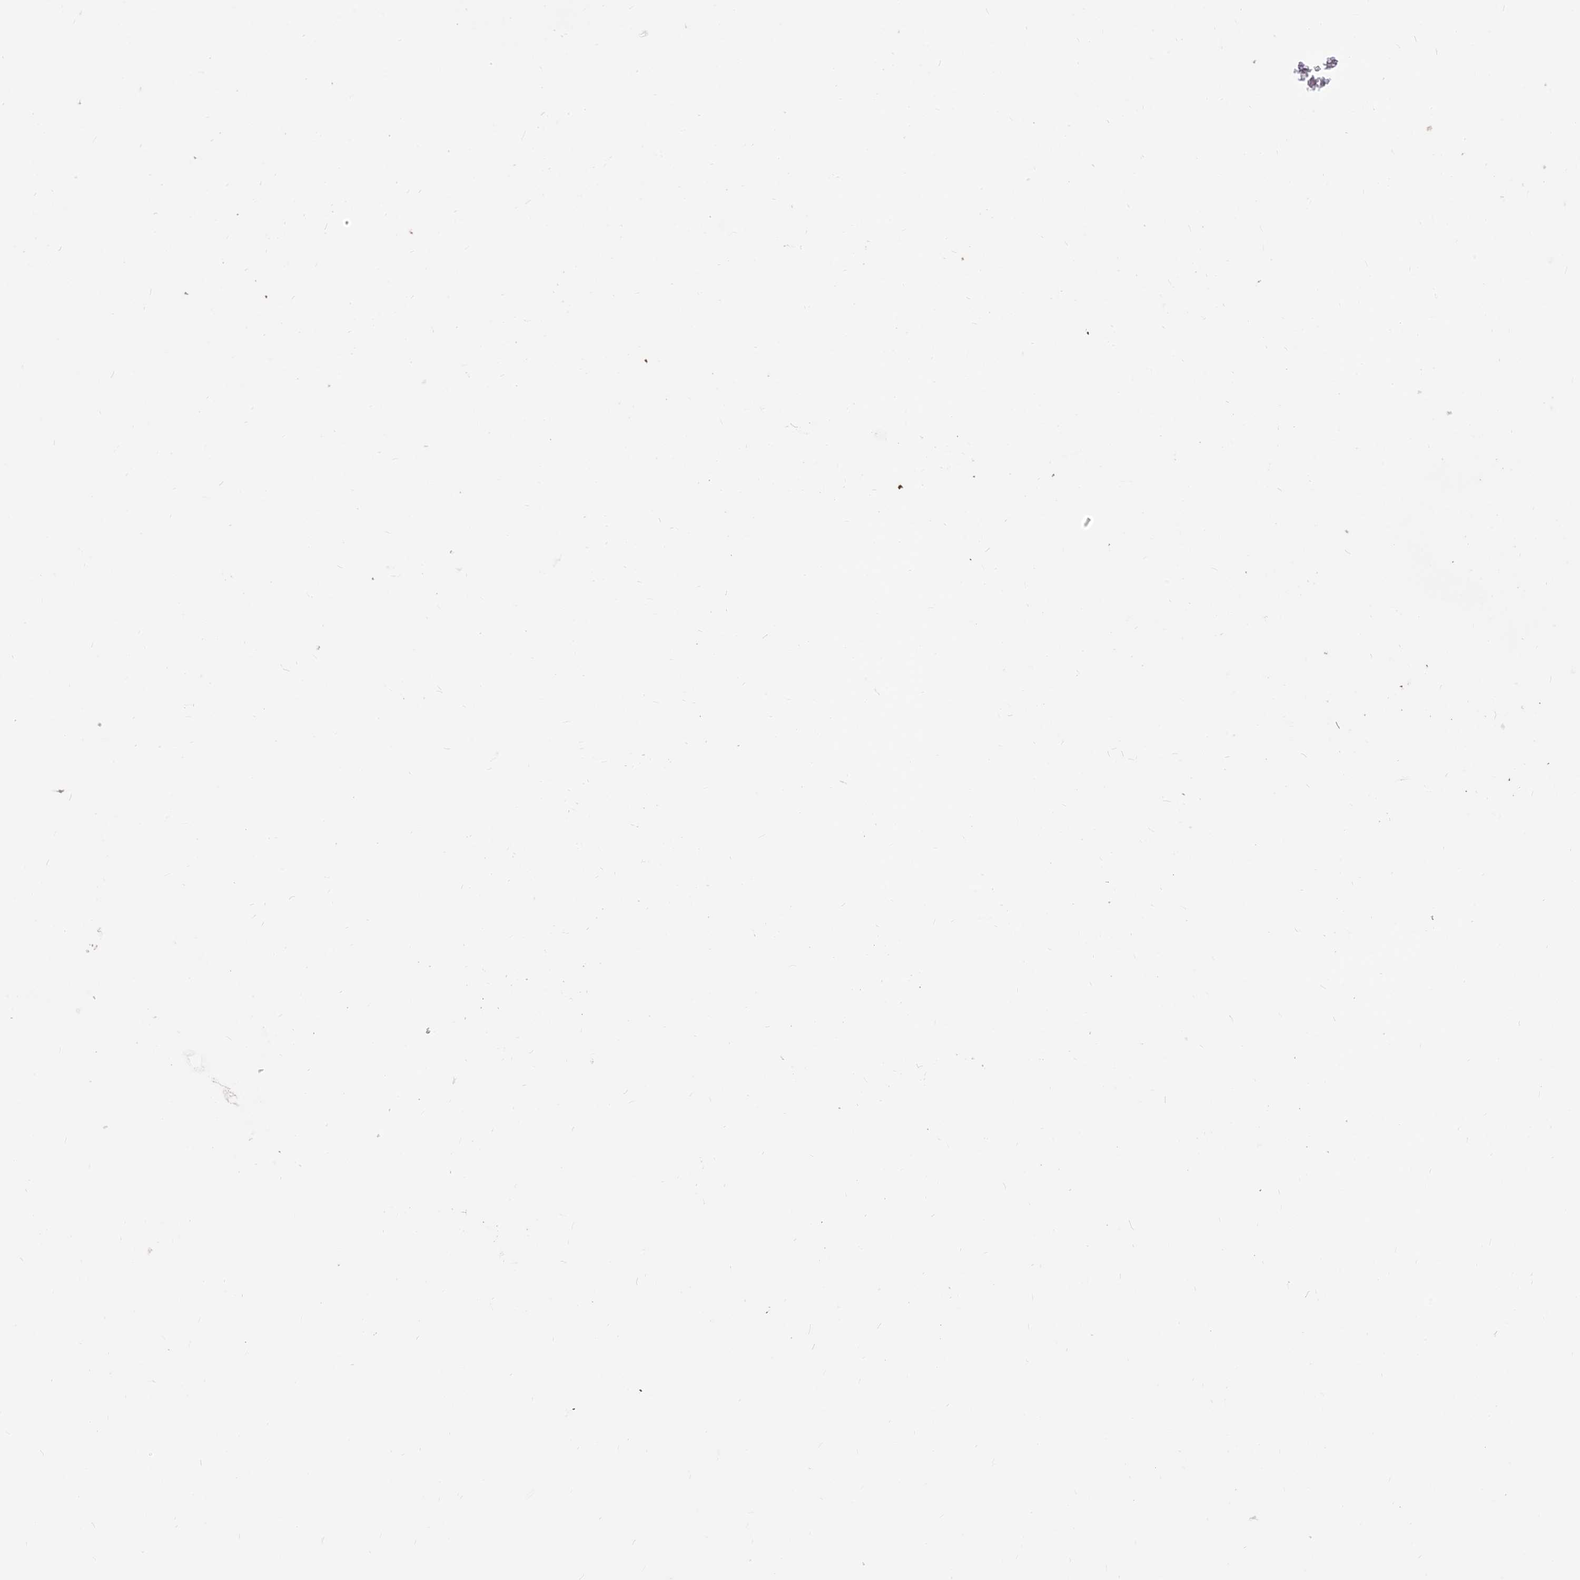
{"staining": {"intensity": "strong", "quantity": "<25%", "location": "cytoplasmic/membranous"}, "tissue": "adipose tissue", "cell_type": "Adipocytes", "image_type": "normal", "snomed": [{"axis": "morphology", "description": "Normal tissue, NOS"}, {"axis": "topography", "description": "Lymph node"}, {"axis": "topography", "description": "Bronchus"}], "caption": "Unremarkable adipose tissue was stained to show a protein in brown. There is medium levels of strong cytoplasmic/membranous expression in approximately <25% of adipocytes. Using DAB (3,3'-diaminobenzidine) (brown) and hematoxylin (blue) stains, captured at high magnification using brightfield microscopy.", "gene": "SLC25A16", "patient": {"sex": "male", "age": 63}}